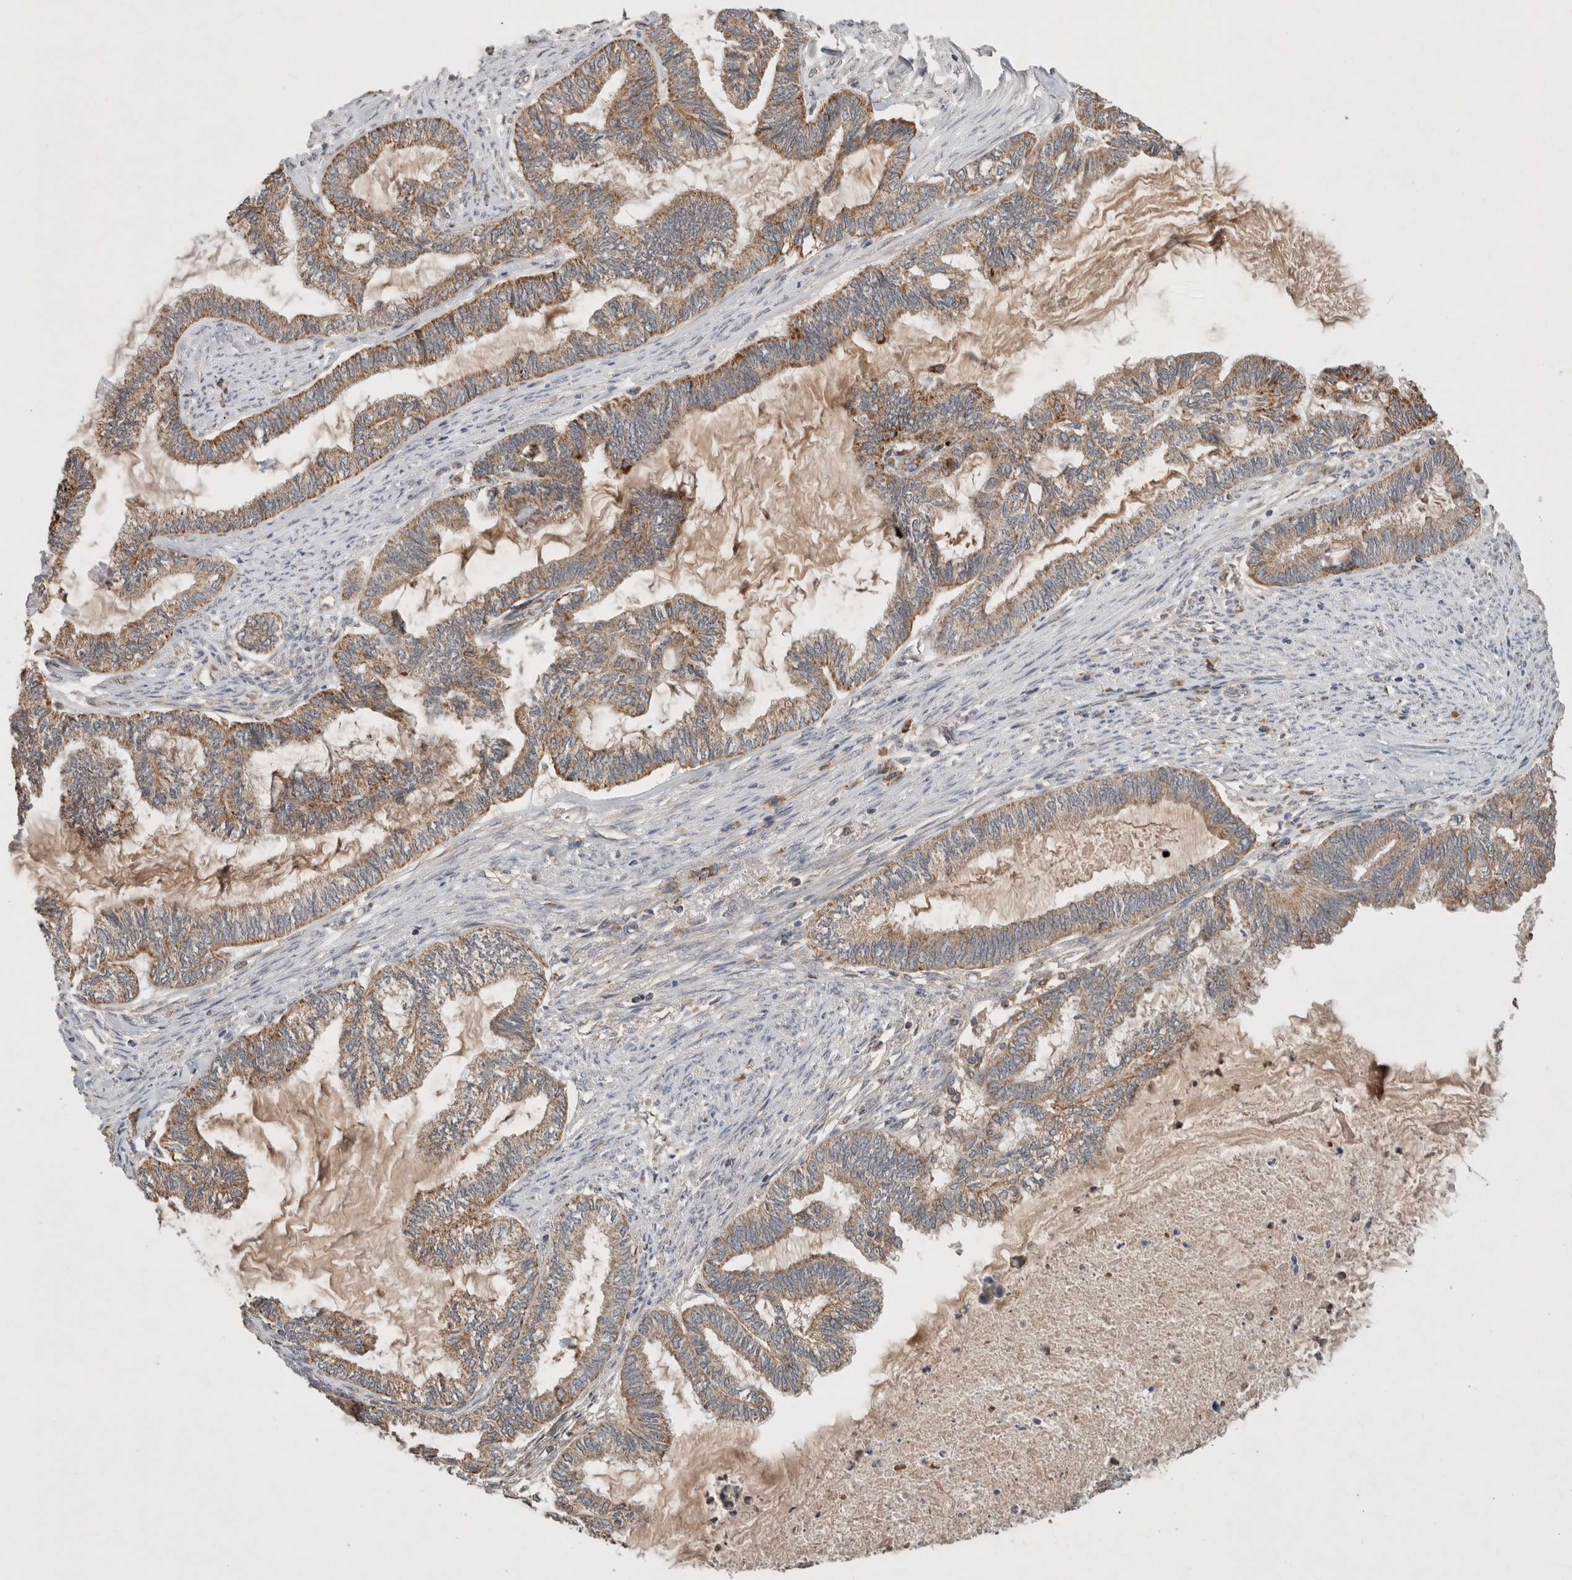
{"staining": {"intensity": "moderate", "quantity": ">75%", "location": "cytoplasmic/membranous"}, "tissue": "endometrial cancer", "cell_type": "Tumor cells", "image_type": "cancer", "snomed": [{"axis": "morphology", "description": "Adenocarcinoma, NOS"}, {"axis": "topography", "description": "Endometrium"}], "caption": "This photomicrograph displays immunohistochemistry (IHC) staining of human adenocarcinoma (endometrial), with medium moderate cytoplasmic/membranous expression in about >75% of tumor cells.", "gene": "AMPD1", "patient": {"sex": "female", "age": 86}}